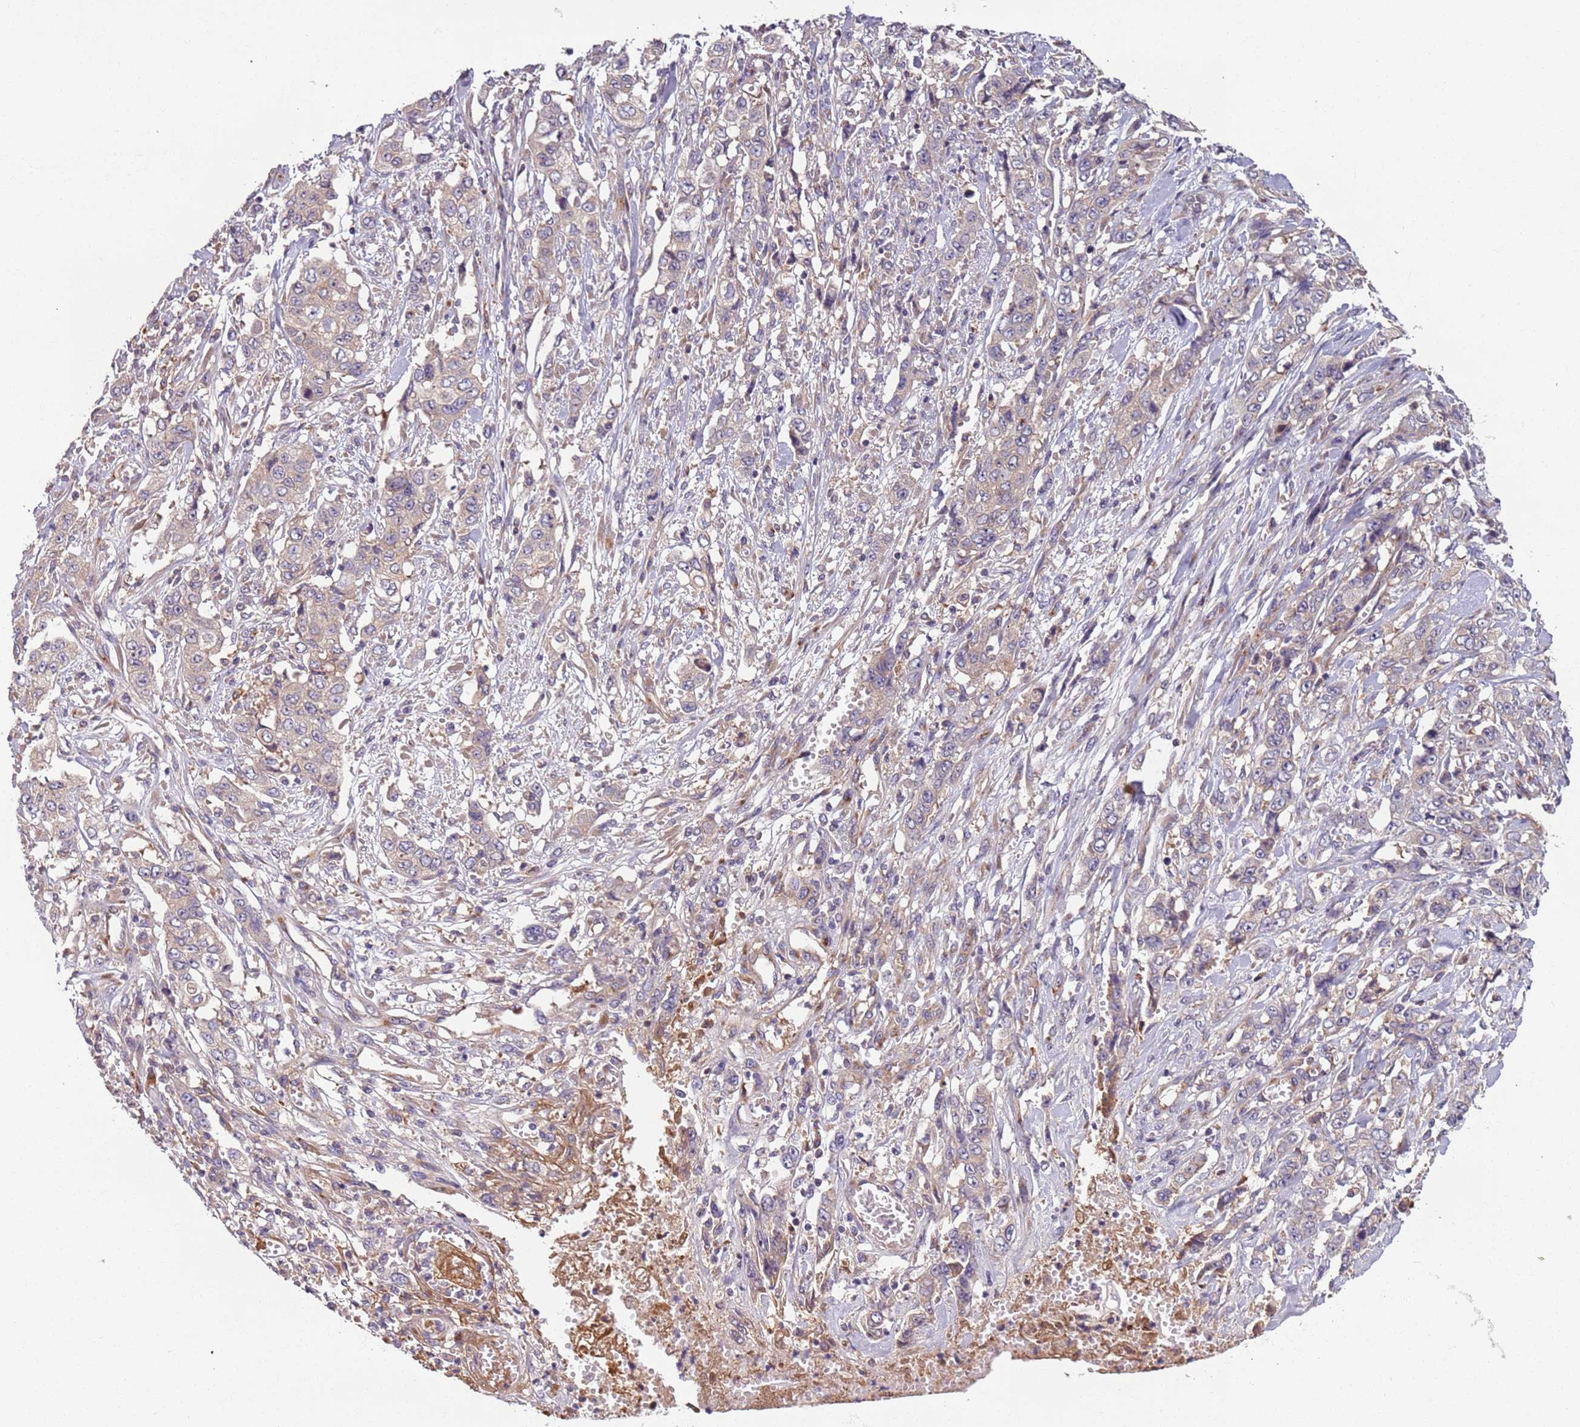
{"staining": {"intensity": "moderate", "quantity": "<25%", "location": "cytoplasmic/membranous"}, "tissue": "stomach cancer", "cell_type": "Tumor cells", "image_type": "cancer", "snomed": [{"axis": "morphology", "description": "Normal tissue, NOS"}, {"axis": "morphology", "description": "Adenocarcinoma, NOS"}, {"axis": "topography", "description": "Stomach"}], "caption": "Adenocarcinoma (stomach) tissue reveals moderate cytoplasmic/membranous positivity in approximately <25% of tumor cells, visualized by immunohistochemistry.", "gene": "AKTIP", "patient": {"sex": "female", "age": 64}}